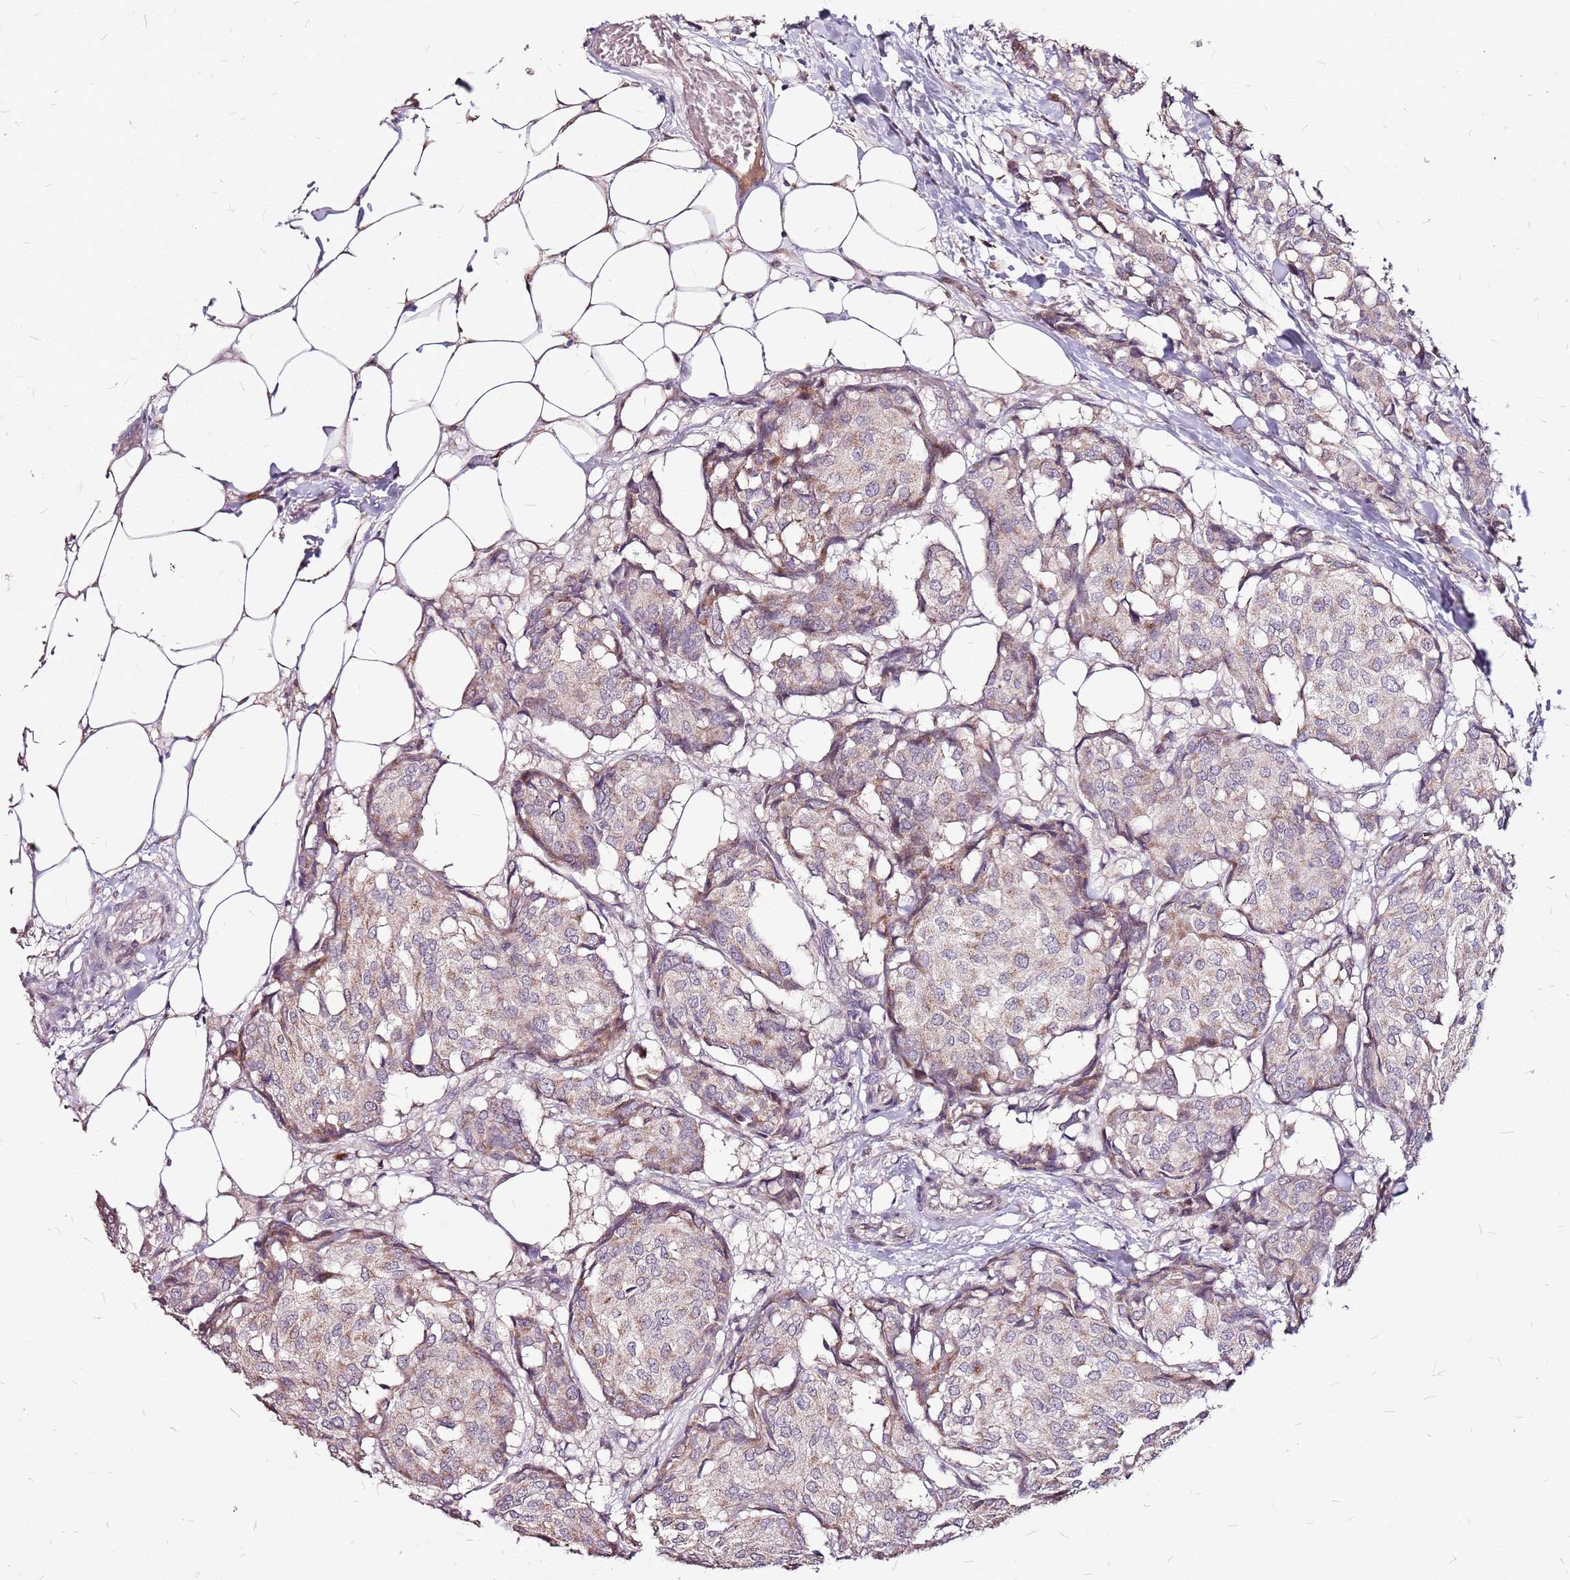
{"staining": {"intensity": "weak", "quantity": "25%-75%", "location": "cytoplasmic/membranous"}, "tissue": "breast cancer", "cell_type": "Tumor cells", "image_type": "cancer", "snomed": [{"axis": "morphology", "description": "Duct carcinoma"}, {"axis": "topography", "description": "Breast"}], "caption": "Immunohistochemical staining of human breast invasive ductal carcinoma shows low levels of weak cytoplasmic/membranous staining in approximately 25%-75% of tumor cells.", "gene": "DCDC2C", "patient": {"sex": "female", "age": 75}}